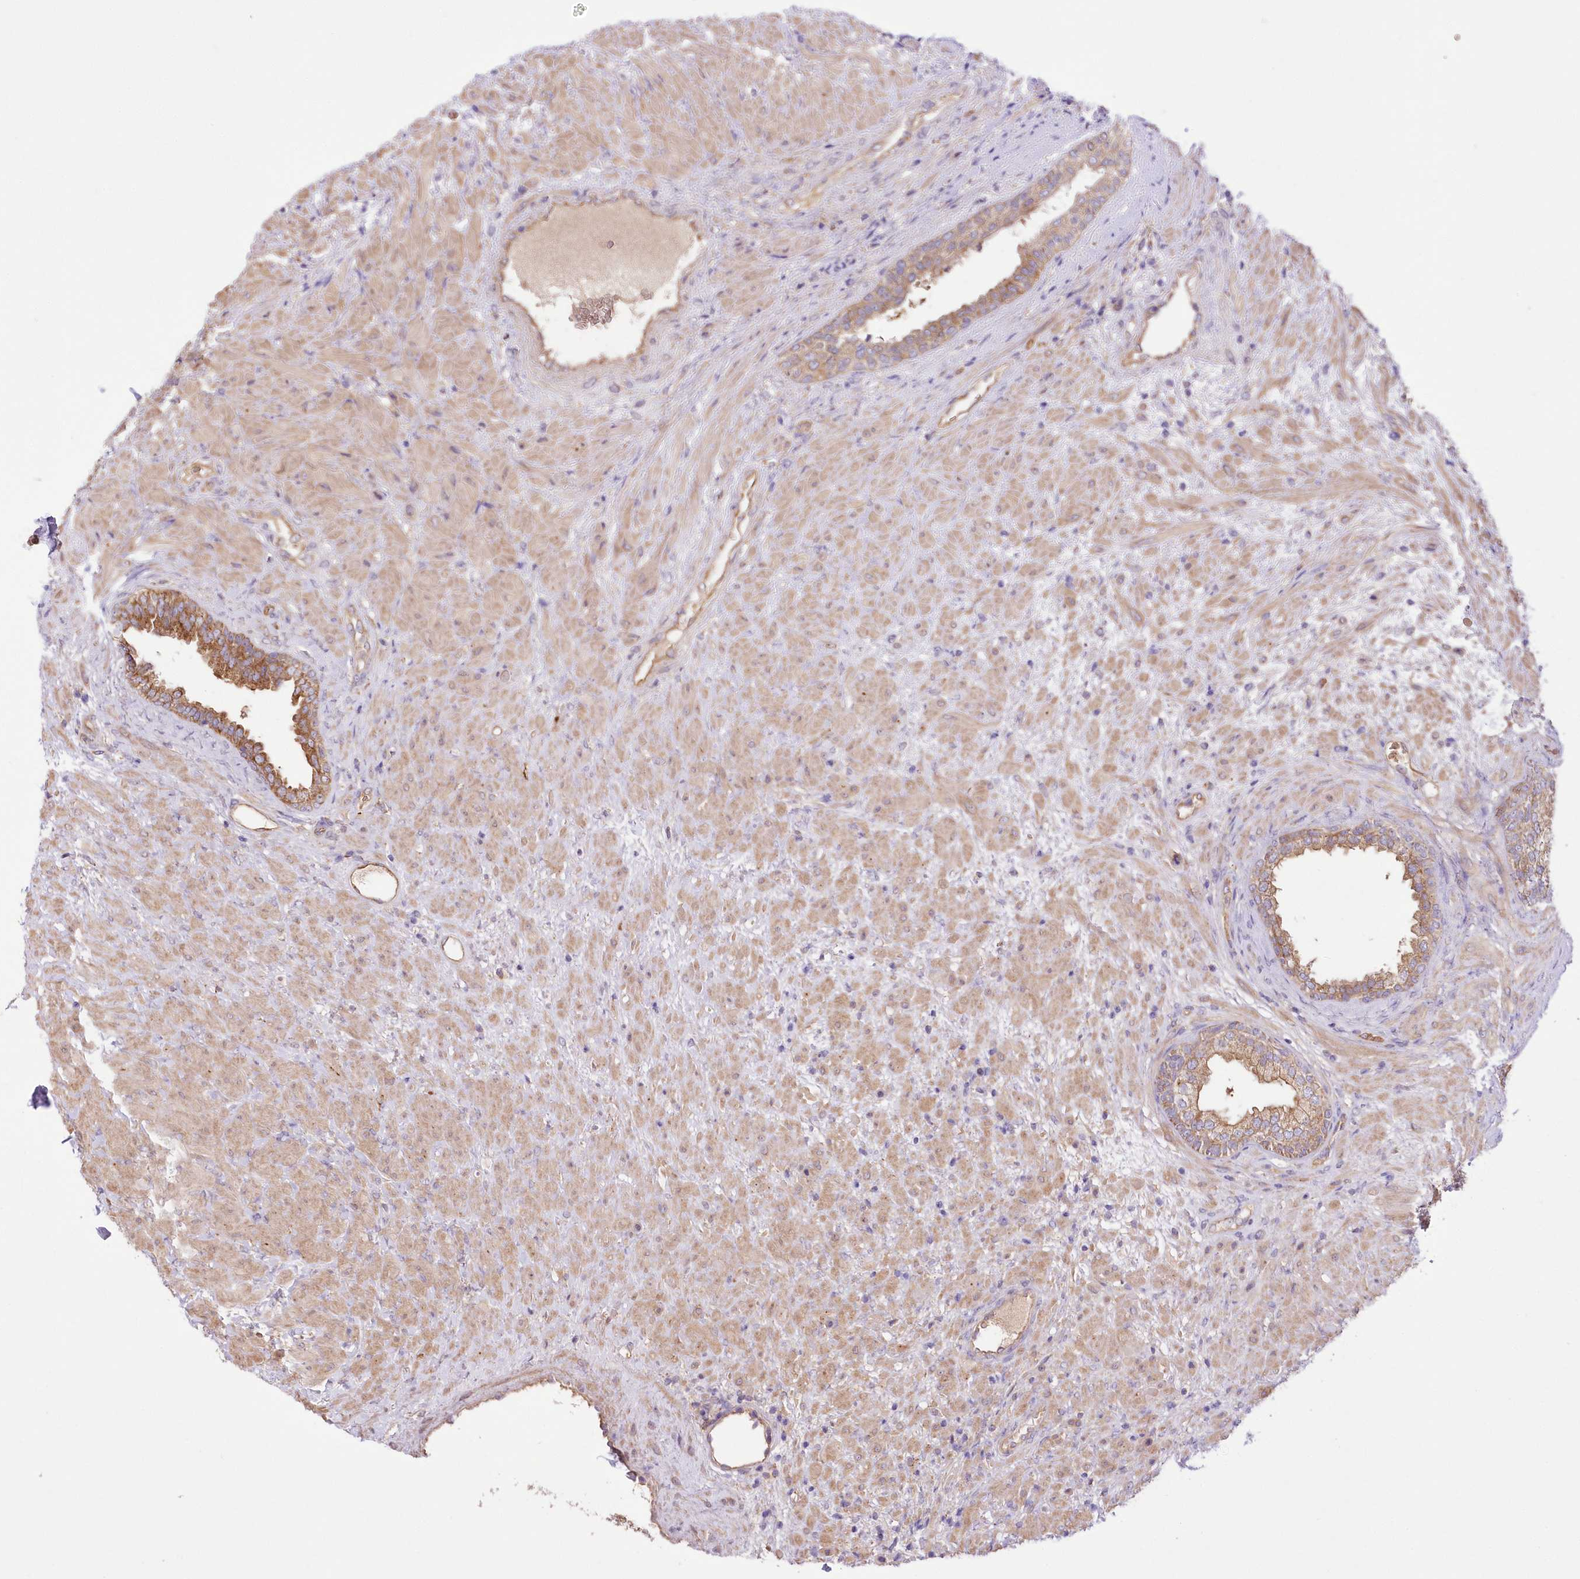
{"staining": {"intensity": "moderate", "quantity": ">75%", "location": "cytoplasmic/membranous"}, "tissue": "prostate", "cell_type": "Glandular cells", "image_type": "normal", "snomed": [{"axis": "morphology", "description": "Normal tissue, NOS"}, {"axis": "topography", "description": "Prostate"}], "caption": "The immunohistochemical stain highlights moderate cytoplasmic/membranous positivity in glandular cells of benign prostate. Using DAB (brown) and hematoxylin (blue) stains, captured at high magnification using brightfield microscopy.", "gene": "FCHO2", "patient": {"sex": "male", "age": 76}}